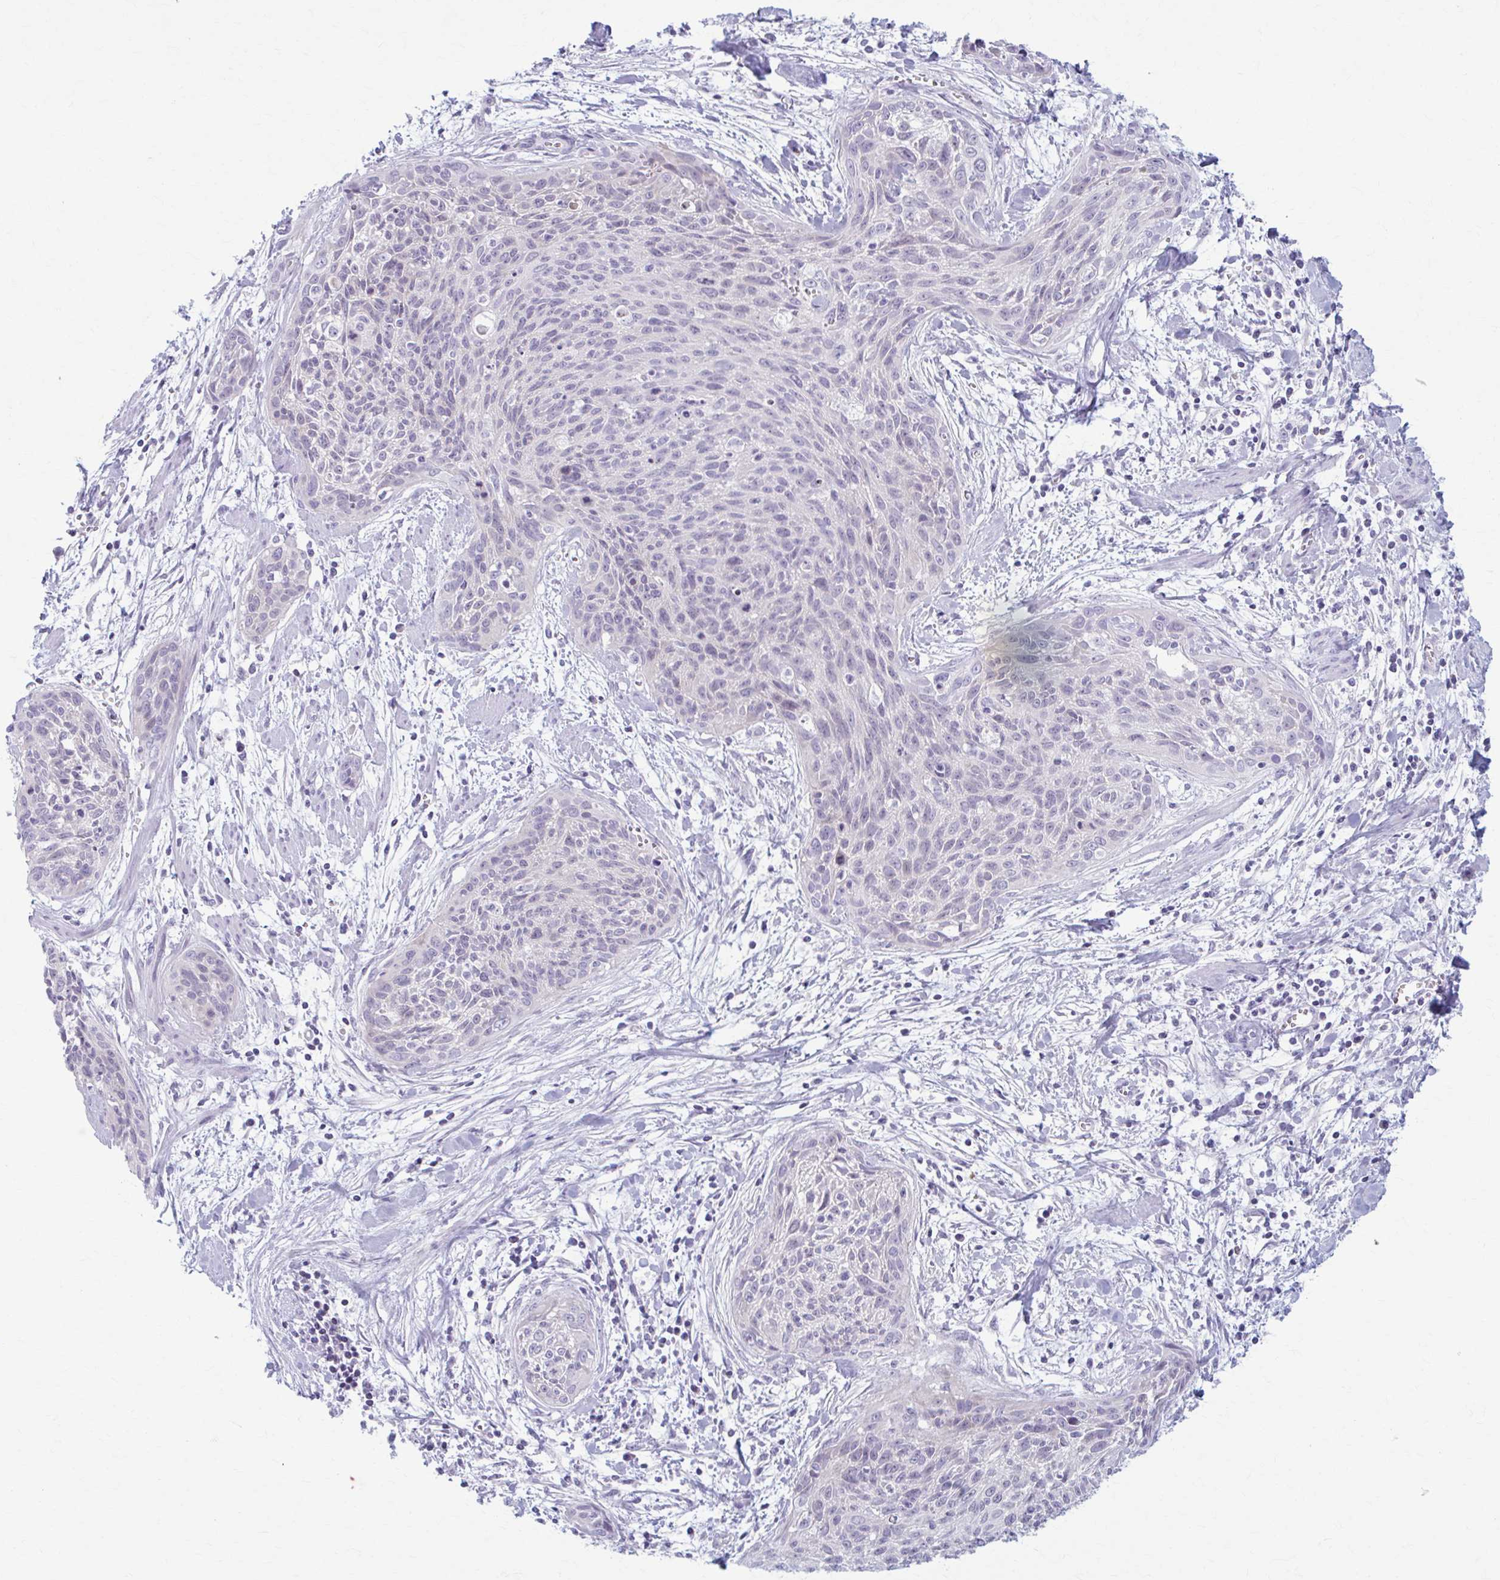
{"staining": {"intensity": "negative", "quantity": "none", "location": "none"}, "tissue": "cervical cancer", "cell_type": "Tumor cells", "image_type": "cancer", "snomed": [{"axis": "morphology", "description": "Squamous cell carcinoma, NOS"}, {"axis": "topography", "description": "Cervix"}], "caption": "This is an immunohistochemistry (IHC) image of cervical squamous cell carcinoma. There is no positivity in tumor cells.", "gene": "LDLRAP1", "patient": {"sex": "female", "age": 55}}